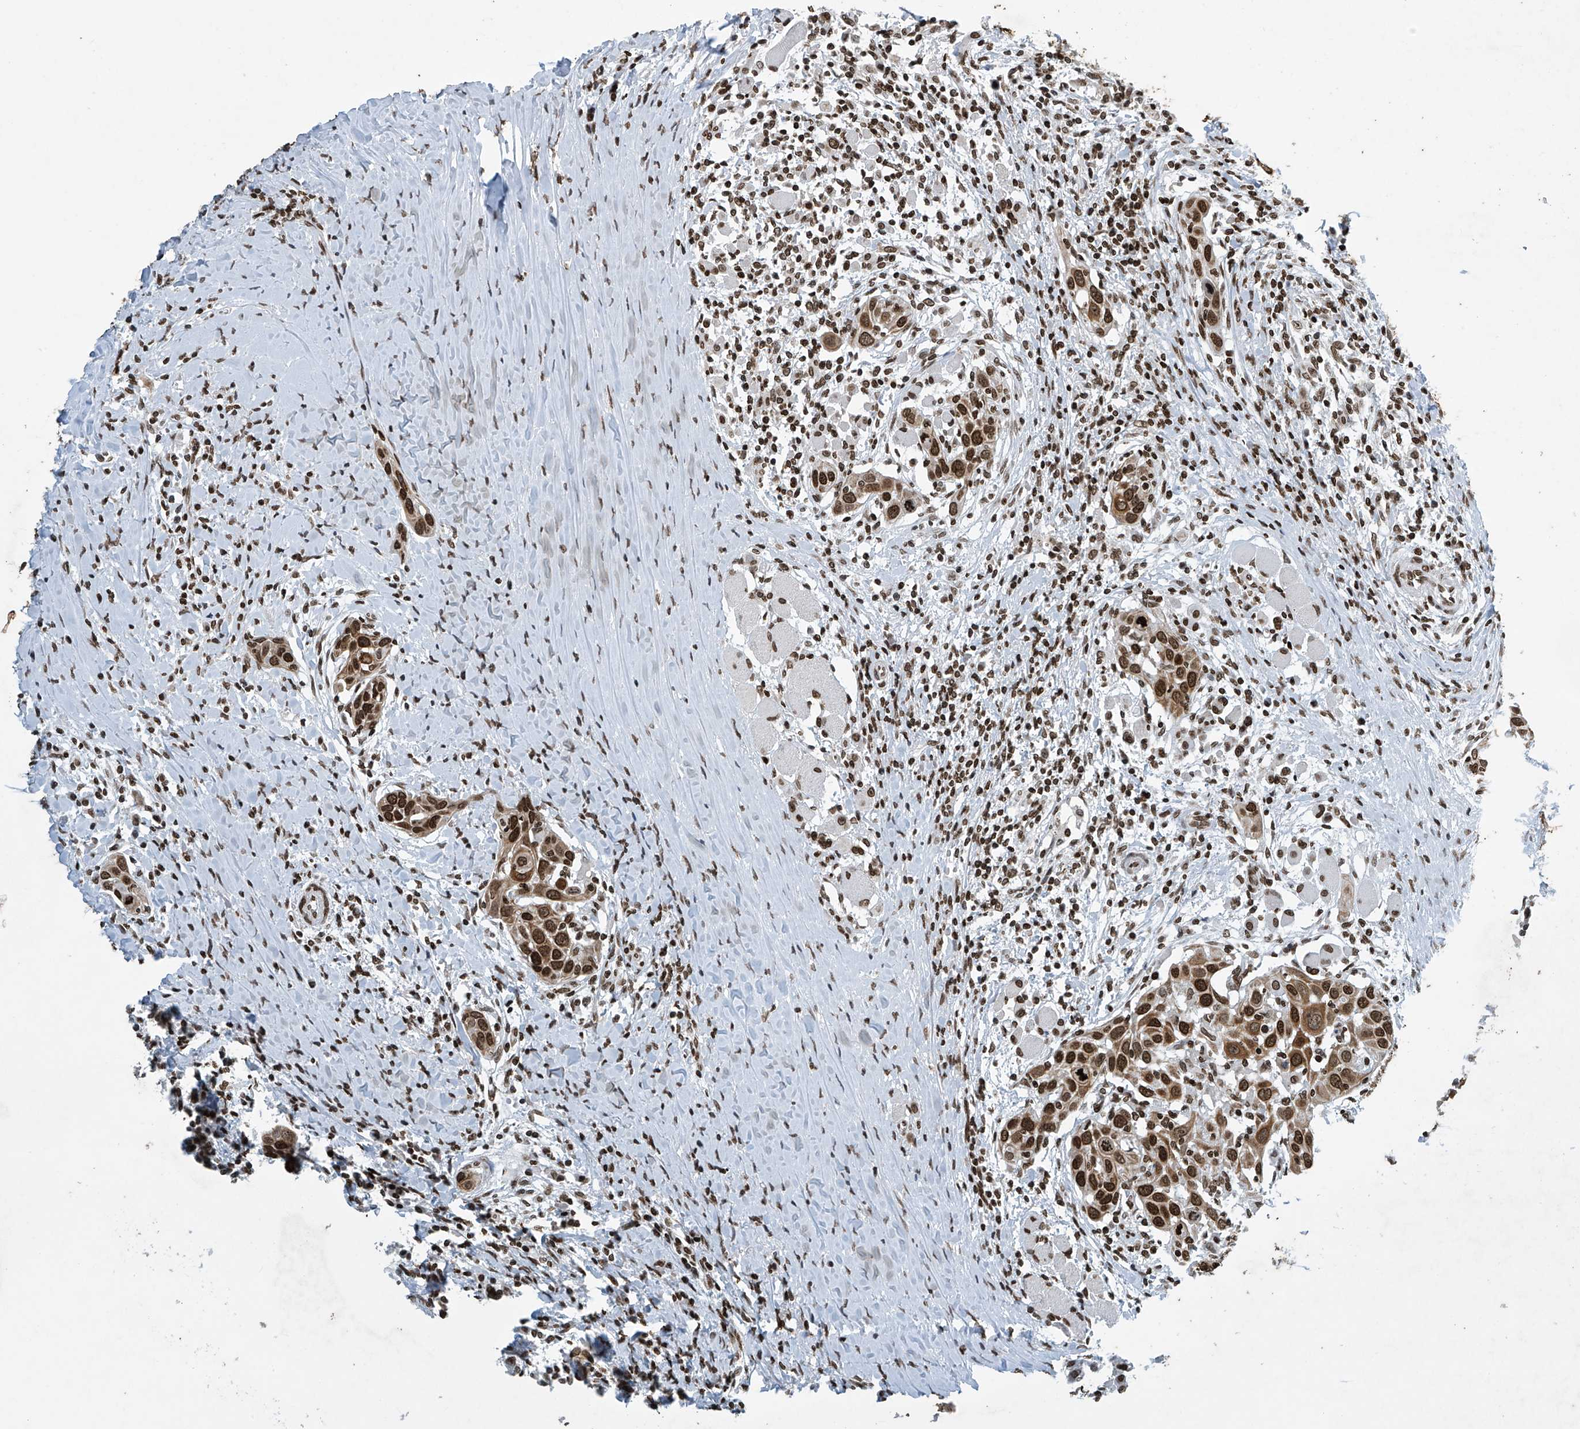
{"staining": {"intensity": "strong", "quantity": ">75%", "location": "cytoplasmic/membranous,nuclear"}, "tissue": "head and neck cancer", "cell_type": "Tumor cells", "image_type": "cancer", "snomed": [{"axis": "morphology", "description": "Squamous cell carcinoma, NOS"}, {"axis": "topography", "description": "Oral tissue"}, {"axis": "topography", "description": "Head-Neck"}], "caption": "A photomicrograph of human head and neck cancer (squamous cell carcinoma) stained for a protein demonstrates strong cytoplasmic/membranous and nuclear brown staining in tumor cells.", "gene": "H4C16", "patient": {"sex": "female", "age": 50}}